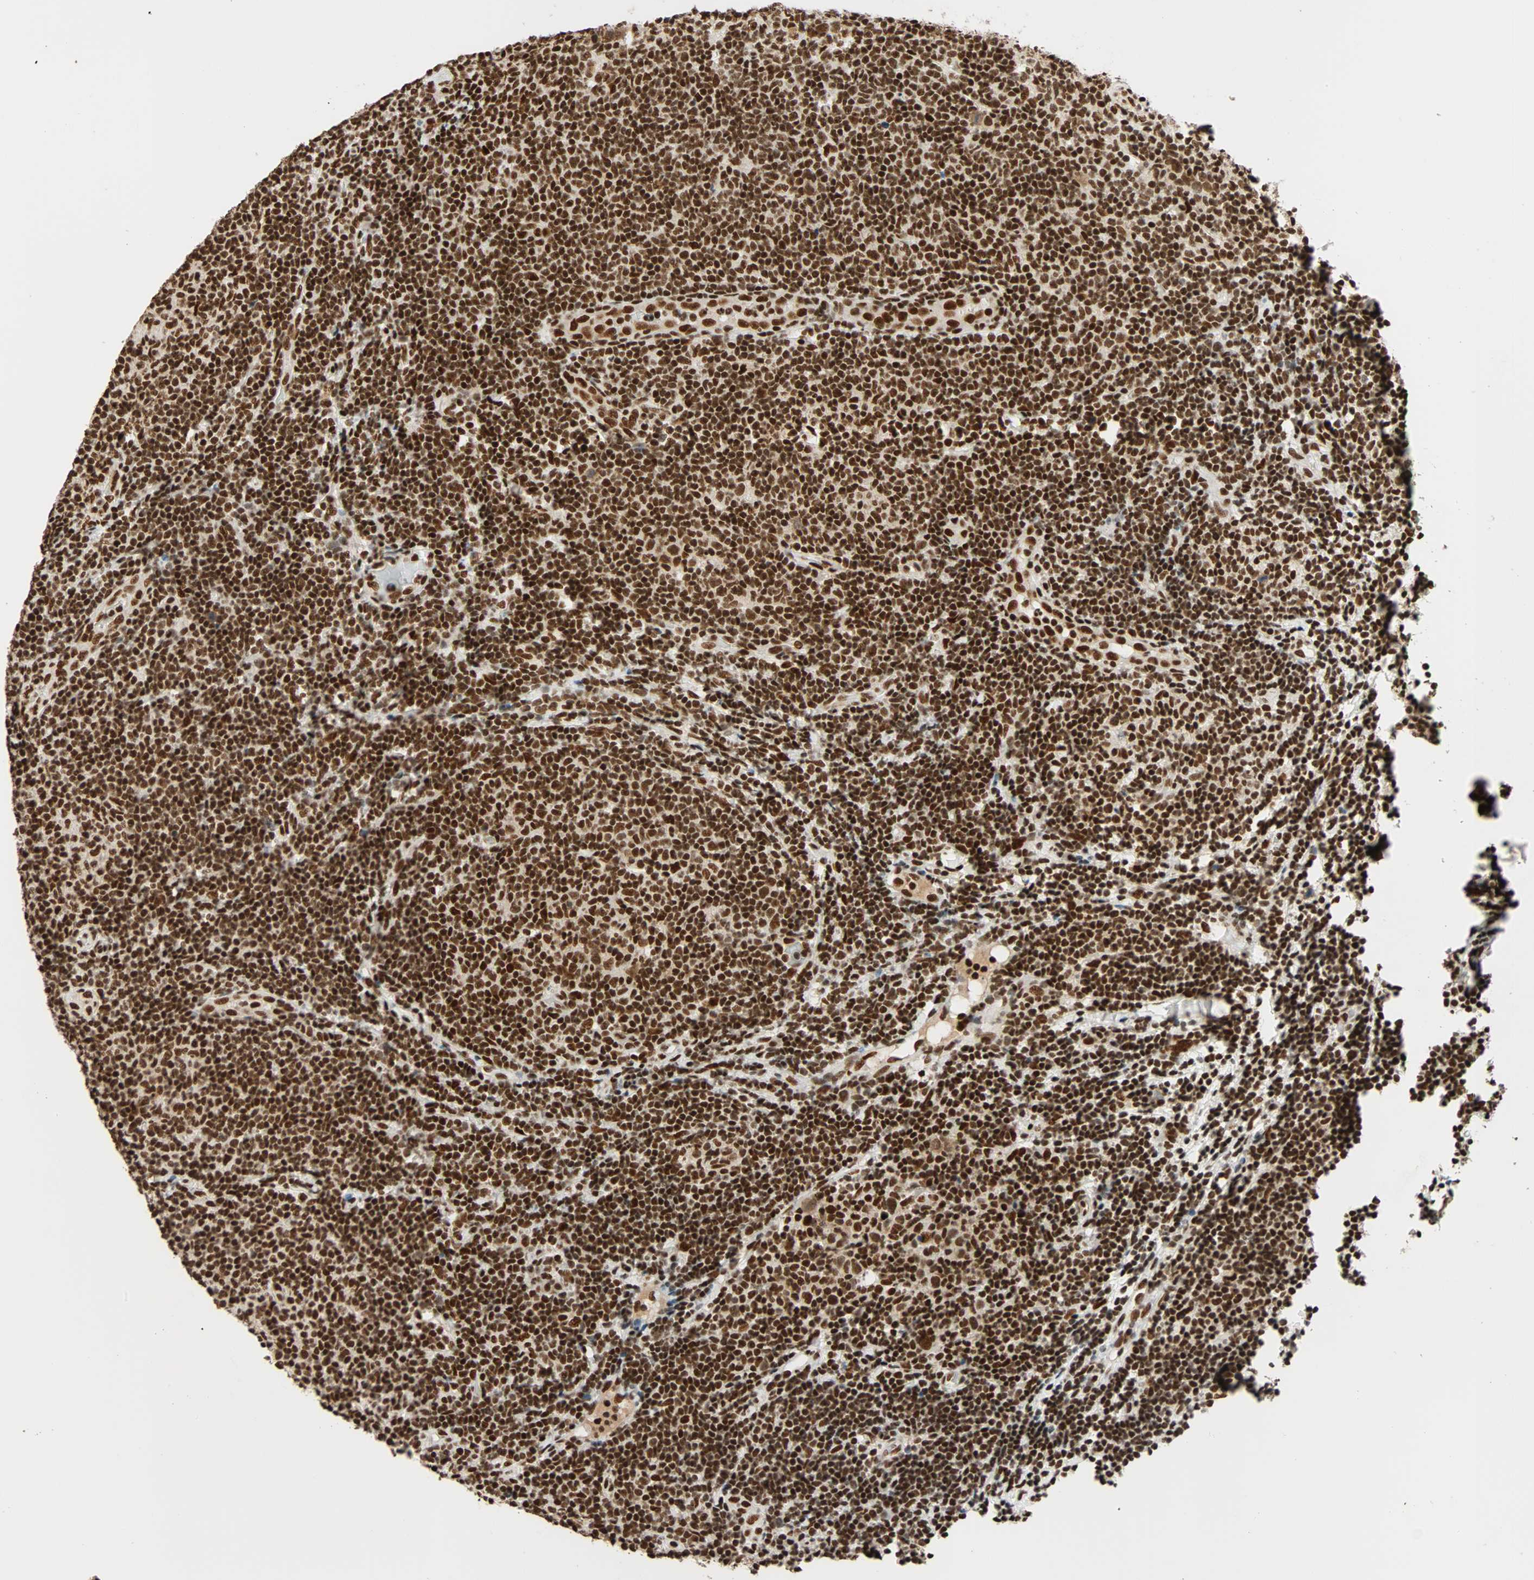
{"staining": {"intensity": "strong", "quantity": ">75%", "location": "nuclear"}, "tissue": "lymphoma", "cell_type": "Tumor cells", "image_type": "cancer", "snomed": [{"axis": "morphology", "description": "Malignant lymphoma, non-Hodgkin's type, Low grade"}, {"axis": "topography", "description": "Lymph node"}], "caption": "Immunohistochemistry (IHC) histopathology image of low-grade malignant lymphoma, non-Hodgkin's type stained for a protein (brown), which exhibits high levels of strong nuclear expression in about >75% of tumor cells.", "gene": "CDK12", "patient": {"sex": "male", "age": 83}}